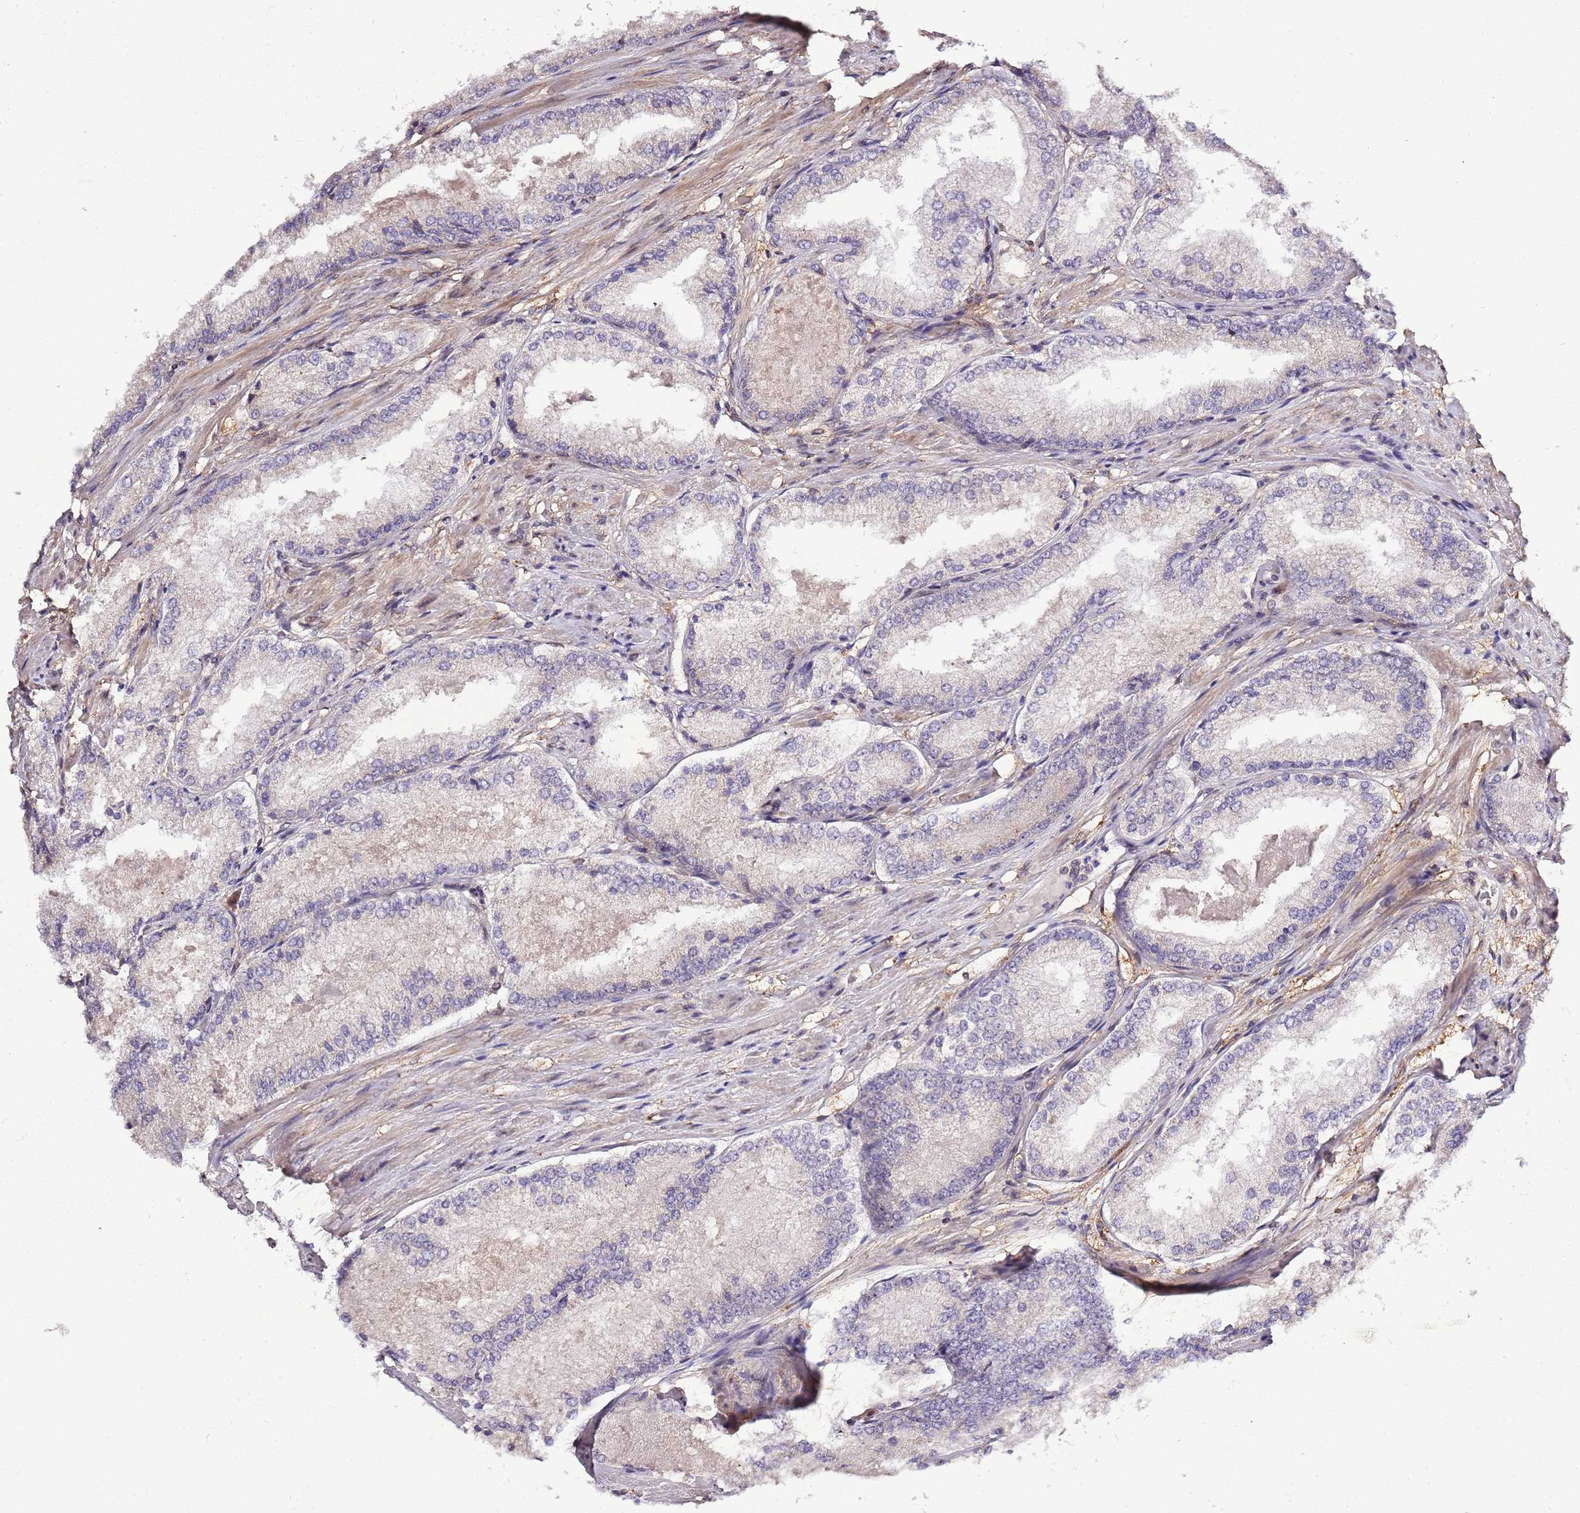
{"staining": {"intensity": "negative", "quantity": "none", "location": "none"}, "tissue": "prostate cancer", "cell_type": "Tumor cells", "image_type": "cancer", "snomed": [{"axis": "morphology", "description": "Adenocarcinoma, Low grade"}, {"axis": "topography", "description": "Prostate"}], "caption": "A photomicrograph of prostate adenocarcinoma (low-grade) stained for a protein shows no brown staining in tumor cells. Nuclei are stained in blue.", "gene": "ZNF665", "patient": {"sex": "male", "age": 68}}